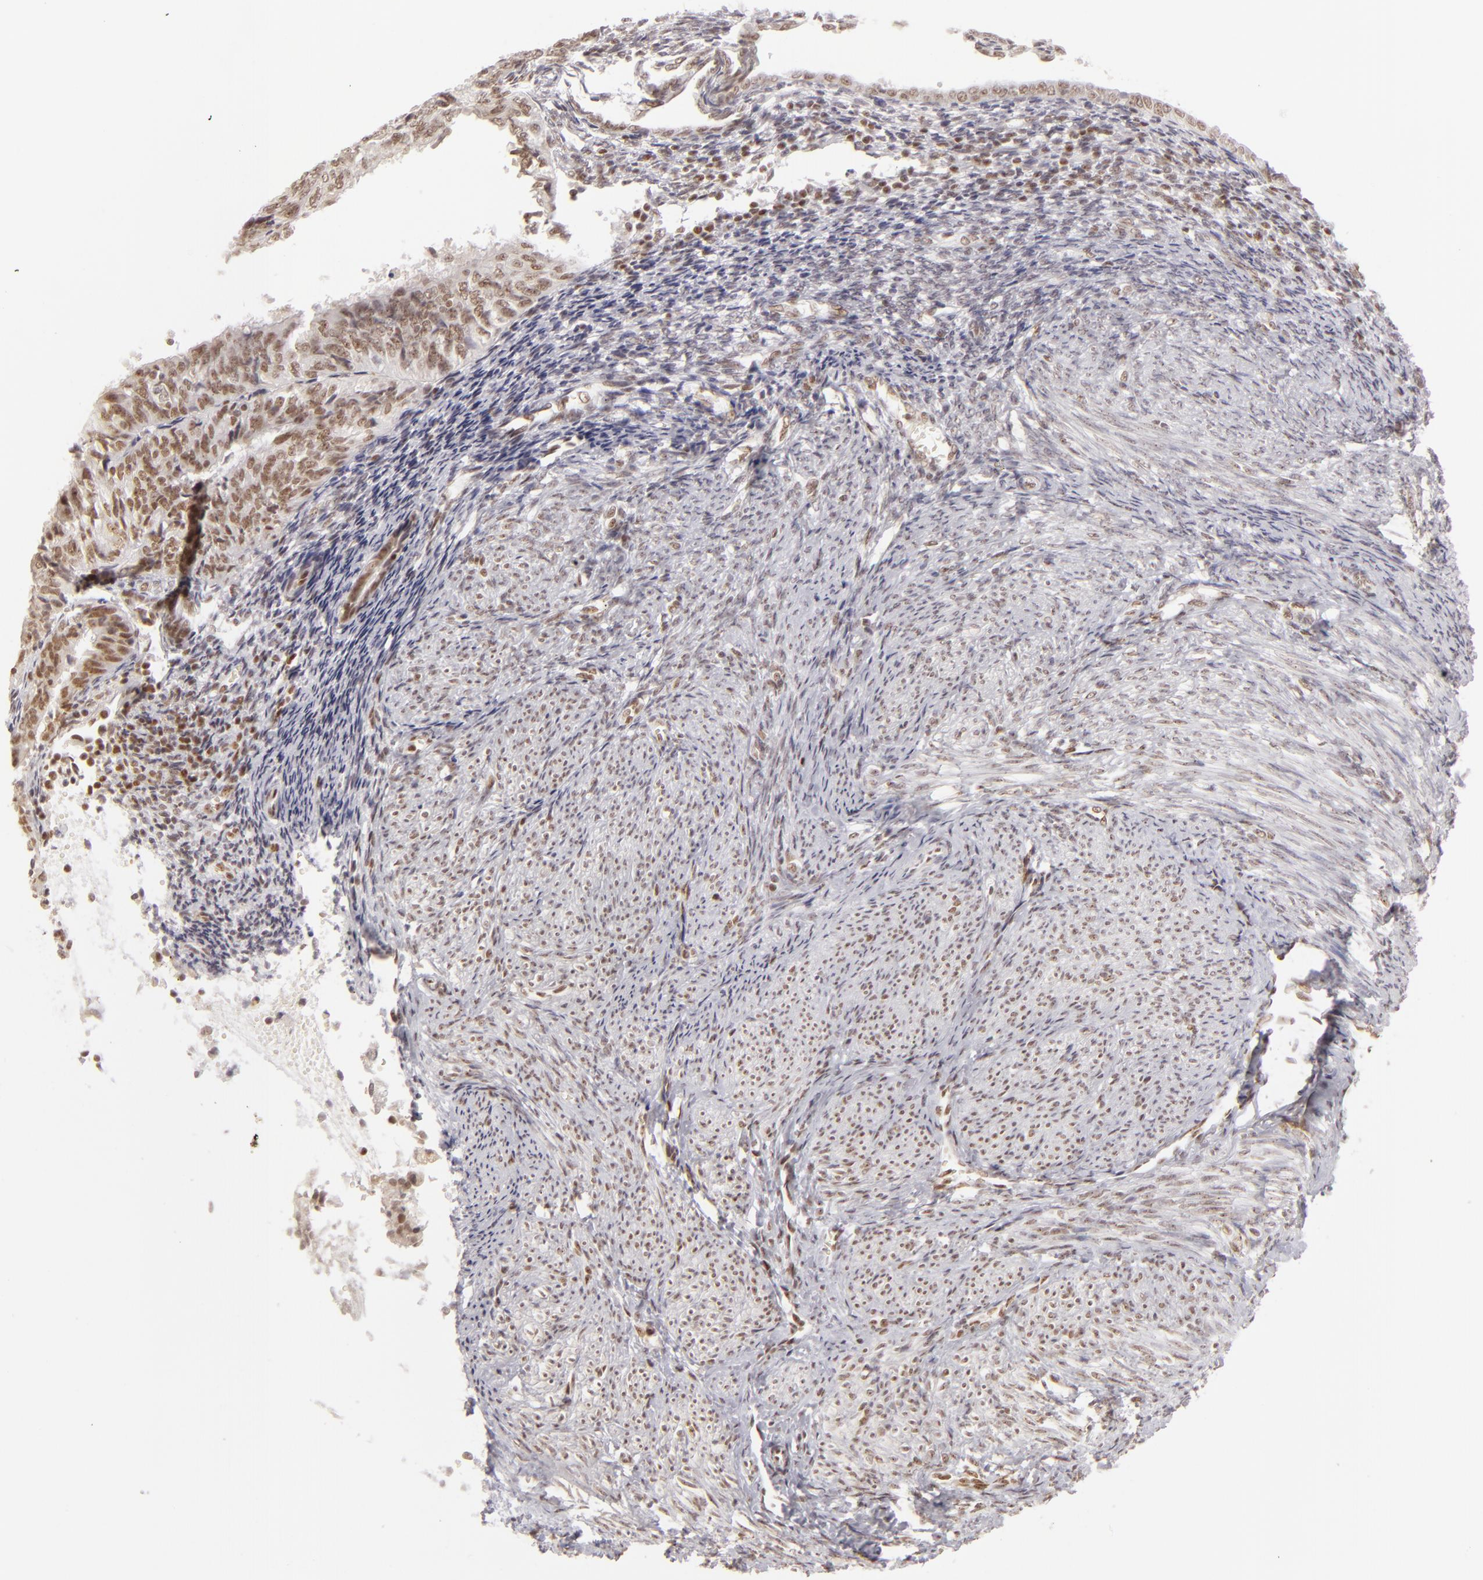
{"staining": {"intensity": "moderate", "quantity": "<25%", "location": "nuclear"}, "tissue": "endometrial cancer", "cell_type": "Tumor cells", "image_type": "cancer", "snomed": [{"axis": "morphology", "description": "Adenocarcinoma, NOS"}, {"axis": "topography", "description": "Endometrium"}], "caption": "Moderate nuclear protein staining is present in about <25% of tumor cells in endometrial adenocarcinoma.", "gene": "DAXX", "patient": {"sex": "female", "age": 55}}